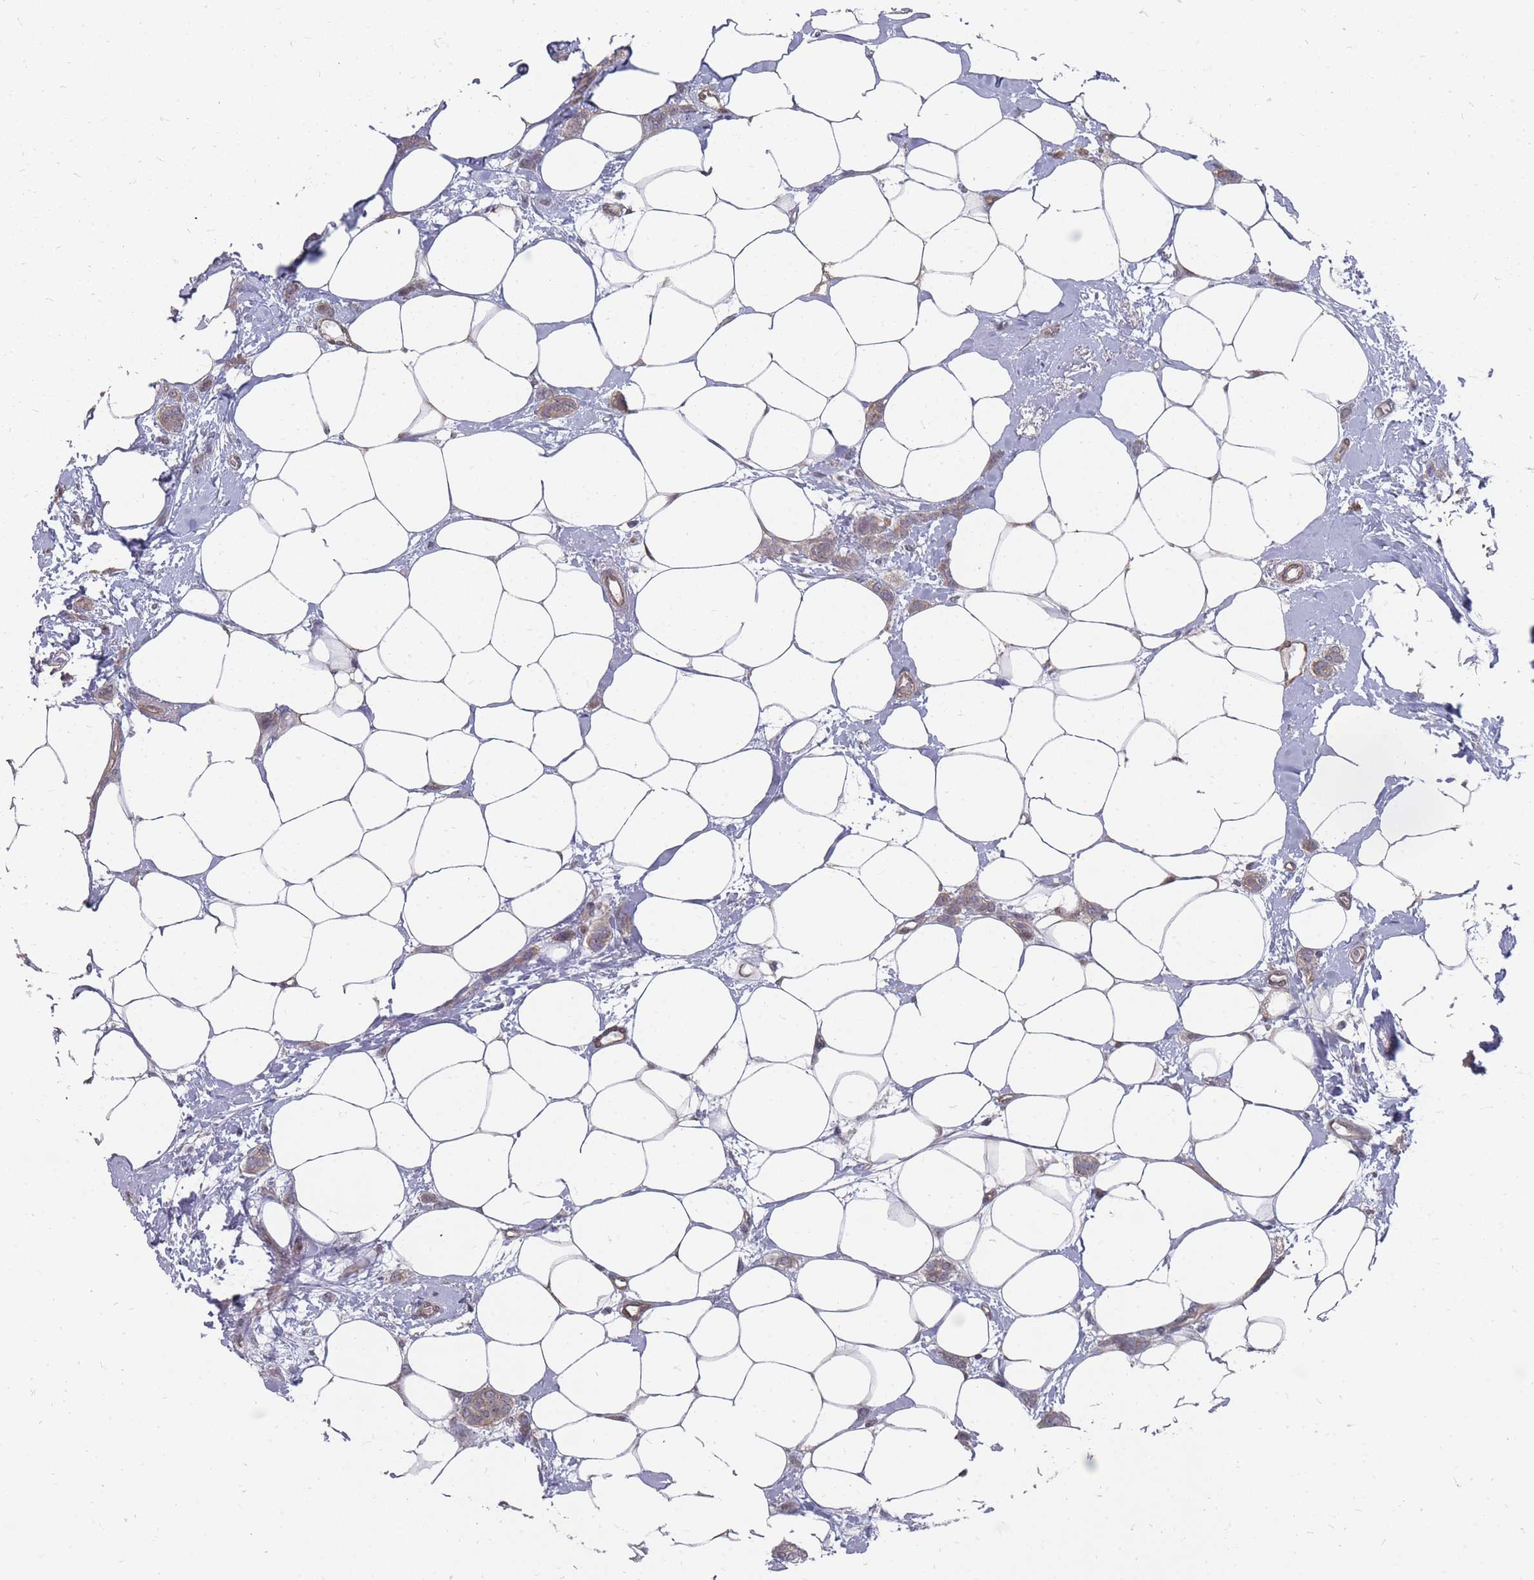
{"staining": {"intensity": "weak", "quantity": "25%-75%", "location": "cytoplasmic/membranous"}, "tissue": "breast cancer", "cell_type": "Tumor cells", "image_type": "cancer", "snomed": [{"axis": "morphology", "description": "Duct carcinoma"}, {"axis": "topography", "description": "Breast"}], "caption": "An immunohistochemistry (IHC) photomicrograph of neoplastic tissue is shown. Protein staining in brown shows weak cytoplasmic/membranous positivity in breast cancer within tumor cells.", "gene": "NKD1", "patient": {"sex": "female", "age": 72}}